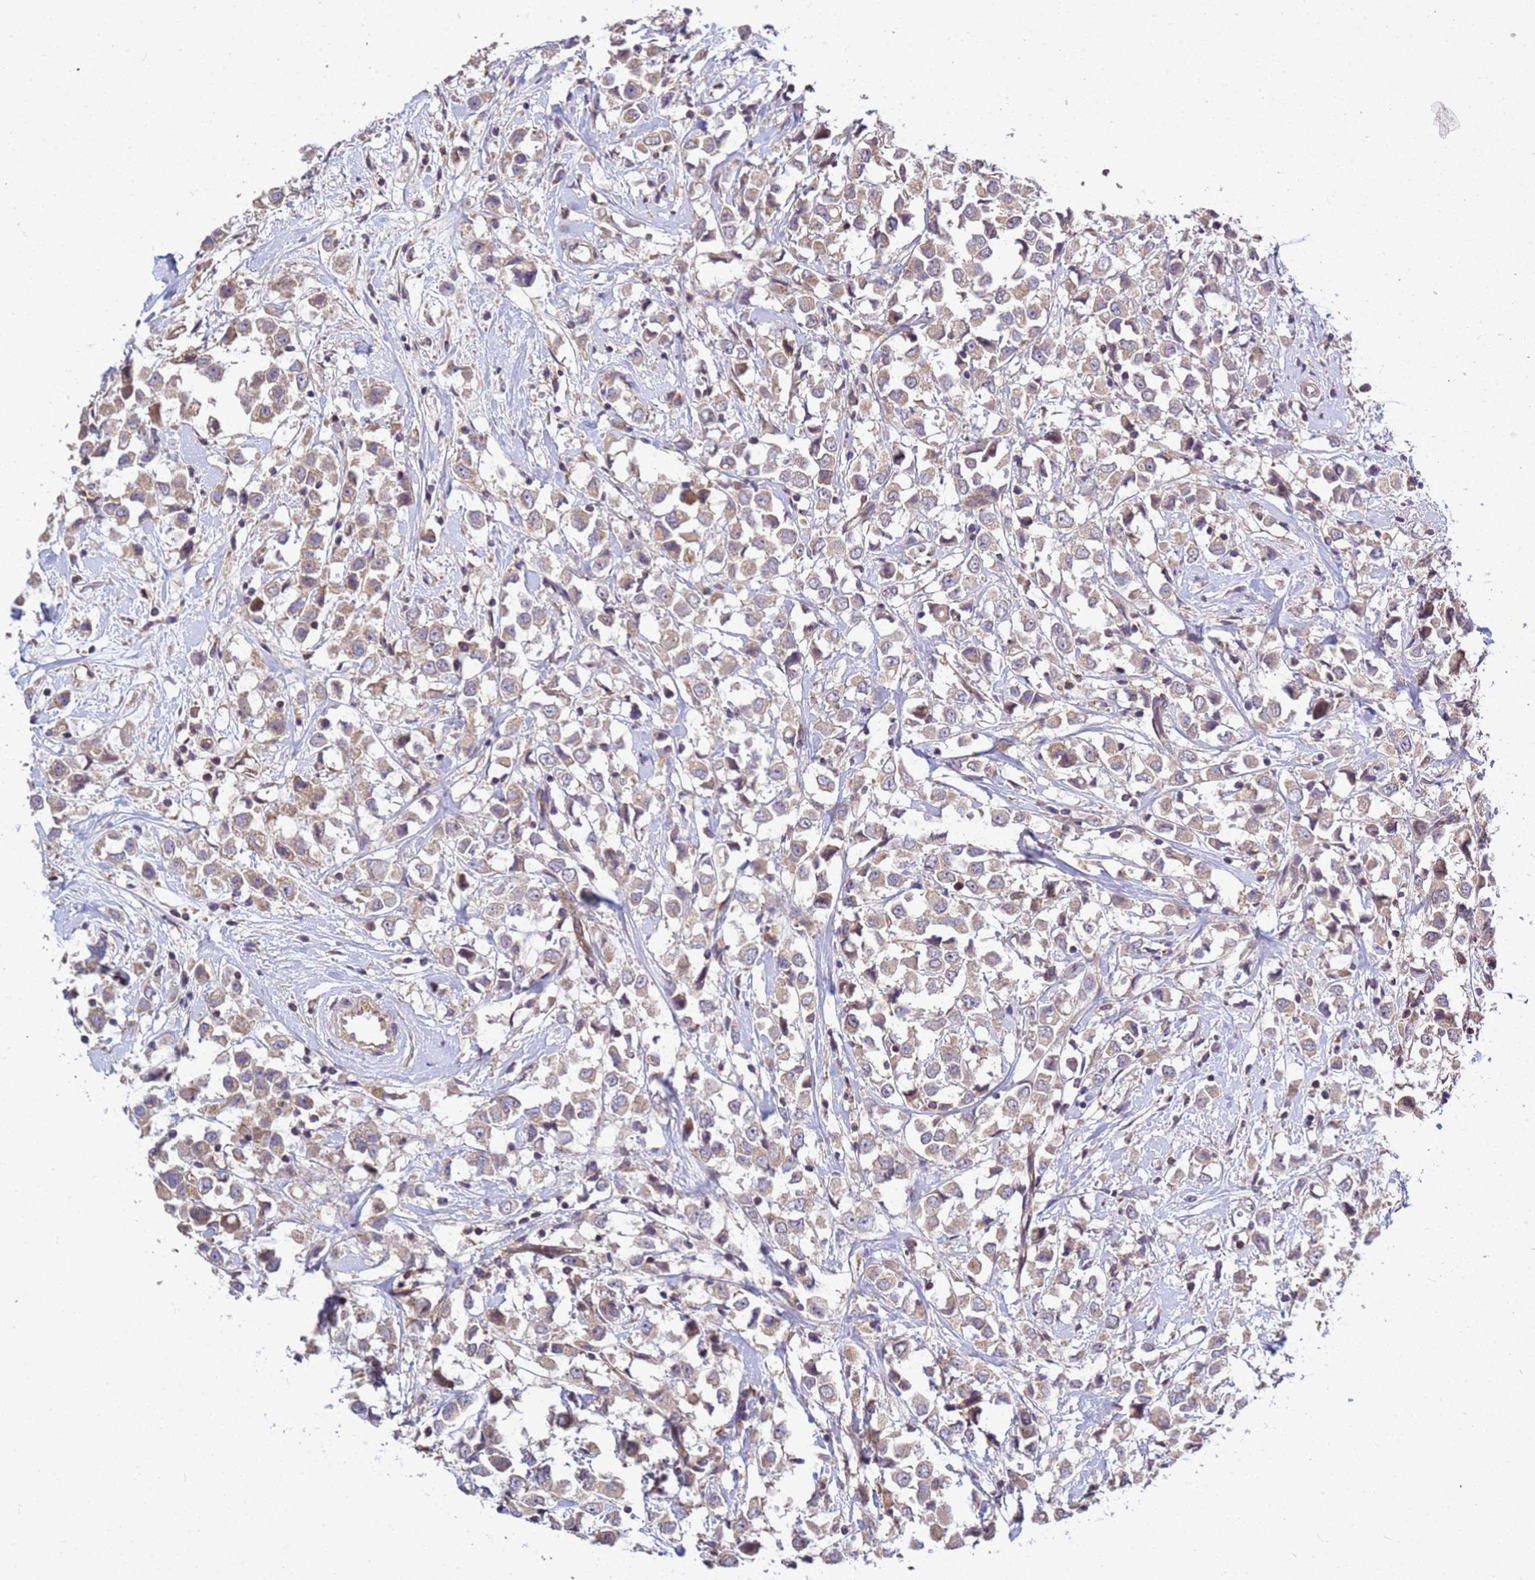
{"staining": {"intensity": "weak", "quantity": ">75%", "location": "cytoplasmic/membranous"}, "tissue": "breast cancer", "cell_type": "Tumor cells", "image_type": "cancer", "snomed": [{"axis": "morphology", "description": "Duct carcinoma"}, {"axis": "topography", "description": "Breast"}], "caption": "Weak cytoplasmic/membranous expression for a protein is appreciated in about >75% of tumor cells of breast invasive ductal carcinoma using immunohistochemistry (IHC).", "gene": "P2RX7", "patient": {"sex": "female", "age": 61}}